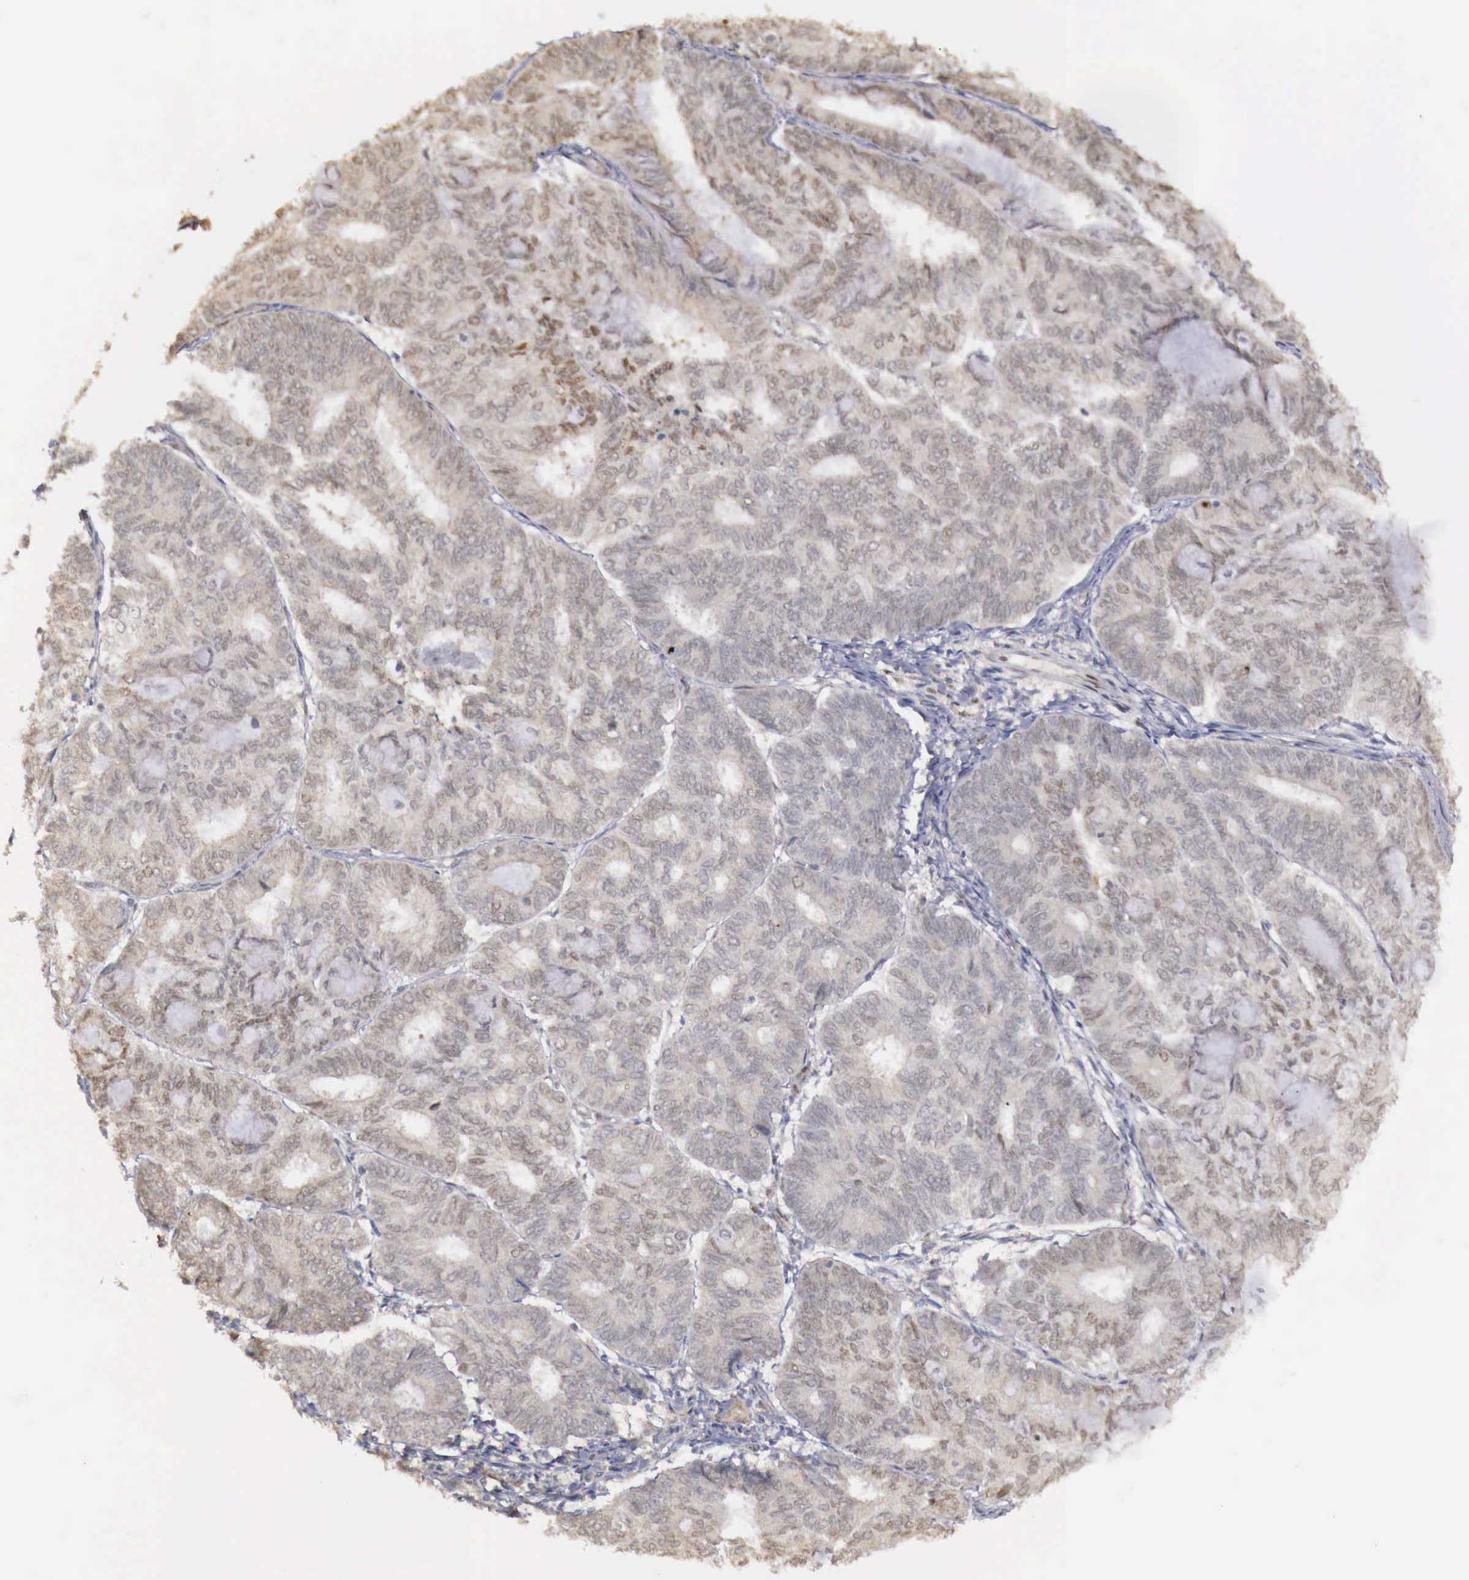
{"staining": {"intensity": "negative", "quantity": "none", "location": "none"}, "tissue": "endometrial cancer", "cell_type": "Tumor cells", "image_type": "cancer", "snomed": [{"axis": "morphology", "description": "Adenocarcinoma, NOS"}, {"axis": "topography", "description": "Endometrium"}], "caption": "This is an immunohistochemistry micrograph of human adenocarcinoma (endometrial). There is no expression in tumor cells.", "gene": "KHDRBS2", "patient": {"sex": "female", "age": 59}}